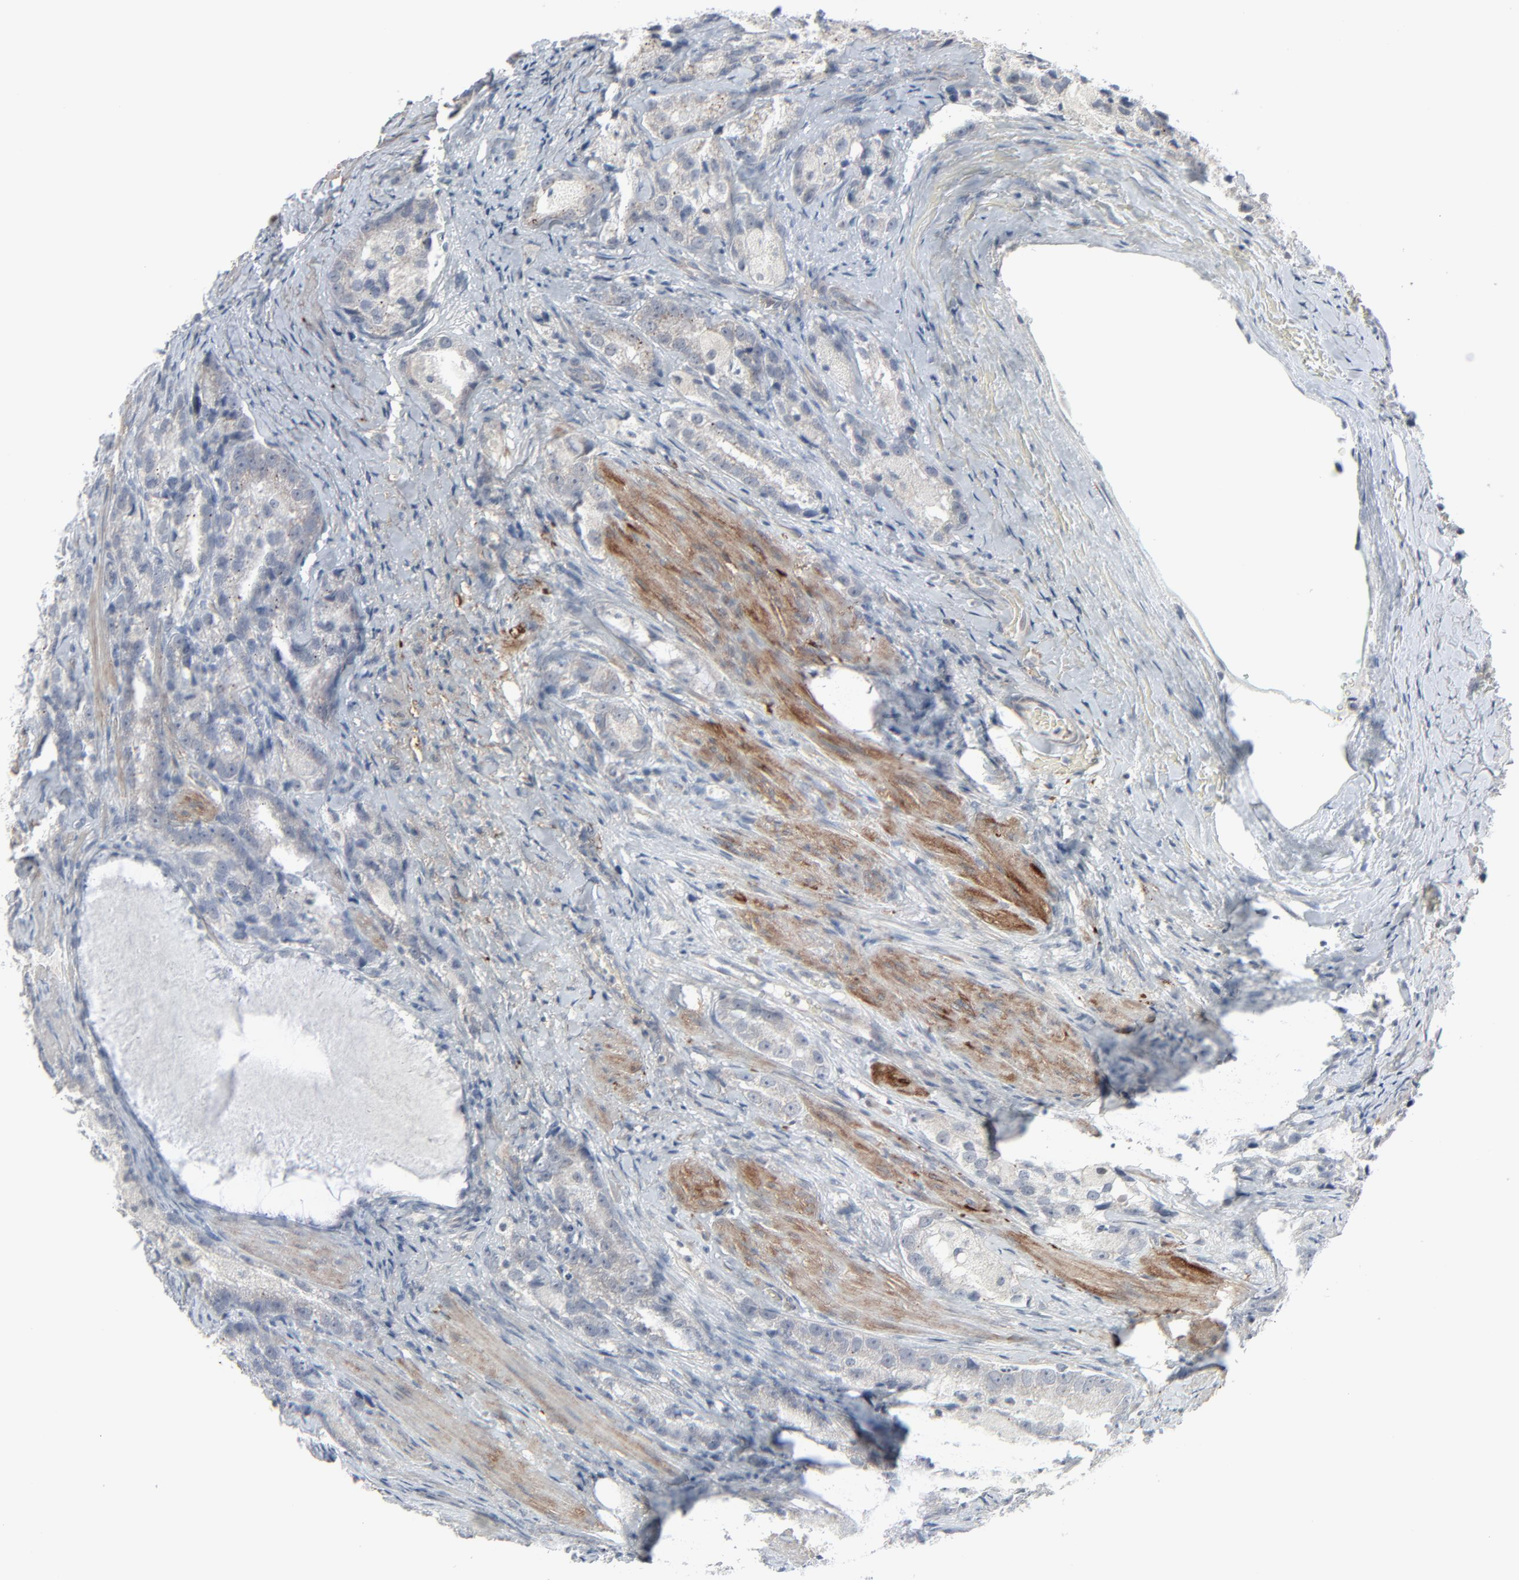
{"staining": {"intensity": "weak", "quantity": "25%-75%", "location": "cytoplasmic/membranous"}, "tissue": "prostate cancer", "cell_type": "Tumor cells", "image_type": "cancer", "snomed": [{"axis": "morphology", "description": "Adenocarcinoma, High grade"}, {"axis": "topography", "description": "Prostate"}], "caption": "This is a histology image of IHC staining of prostate adenocarcinoma (high-grade), which shows weak staining in the cytoplasmic/membranous of tumor cells.", "gene": "NEUROD1", "patient": {"sex": "male", "age": 63}}